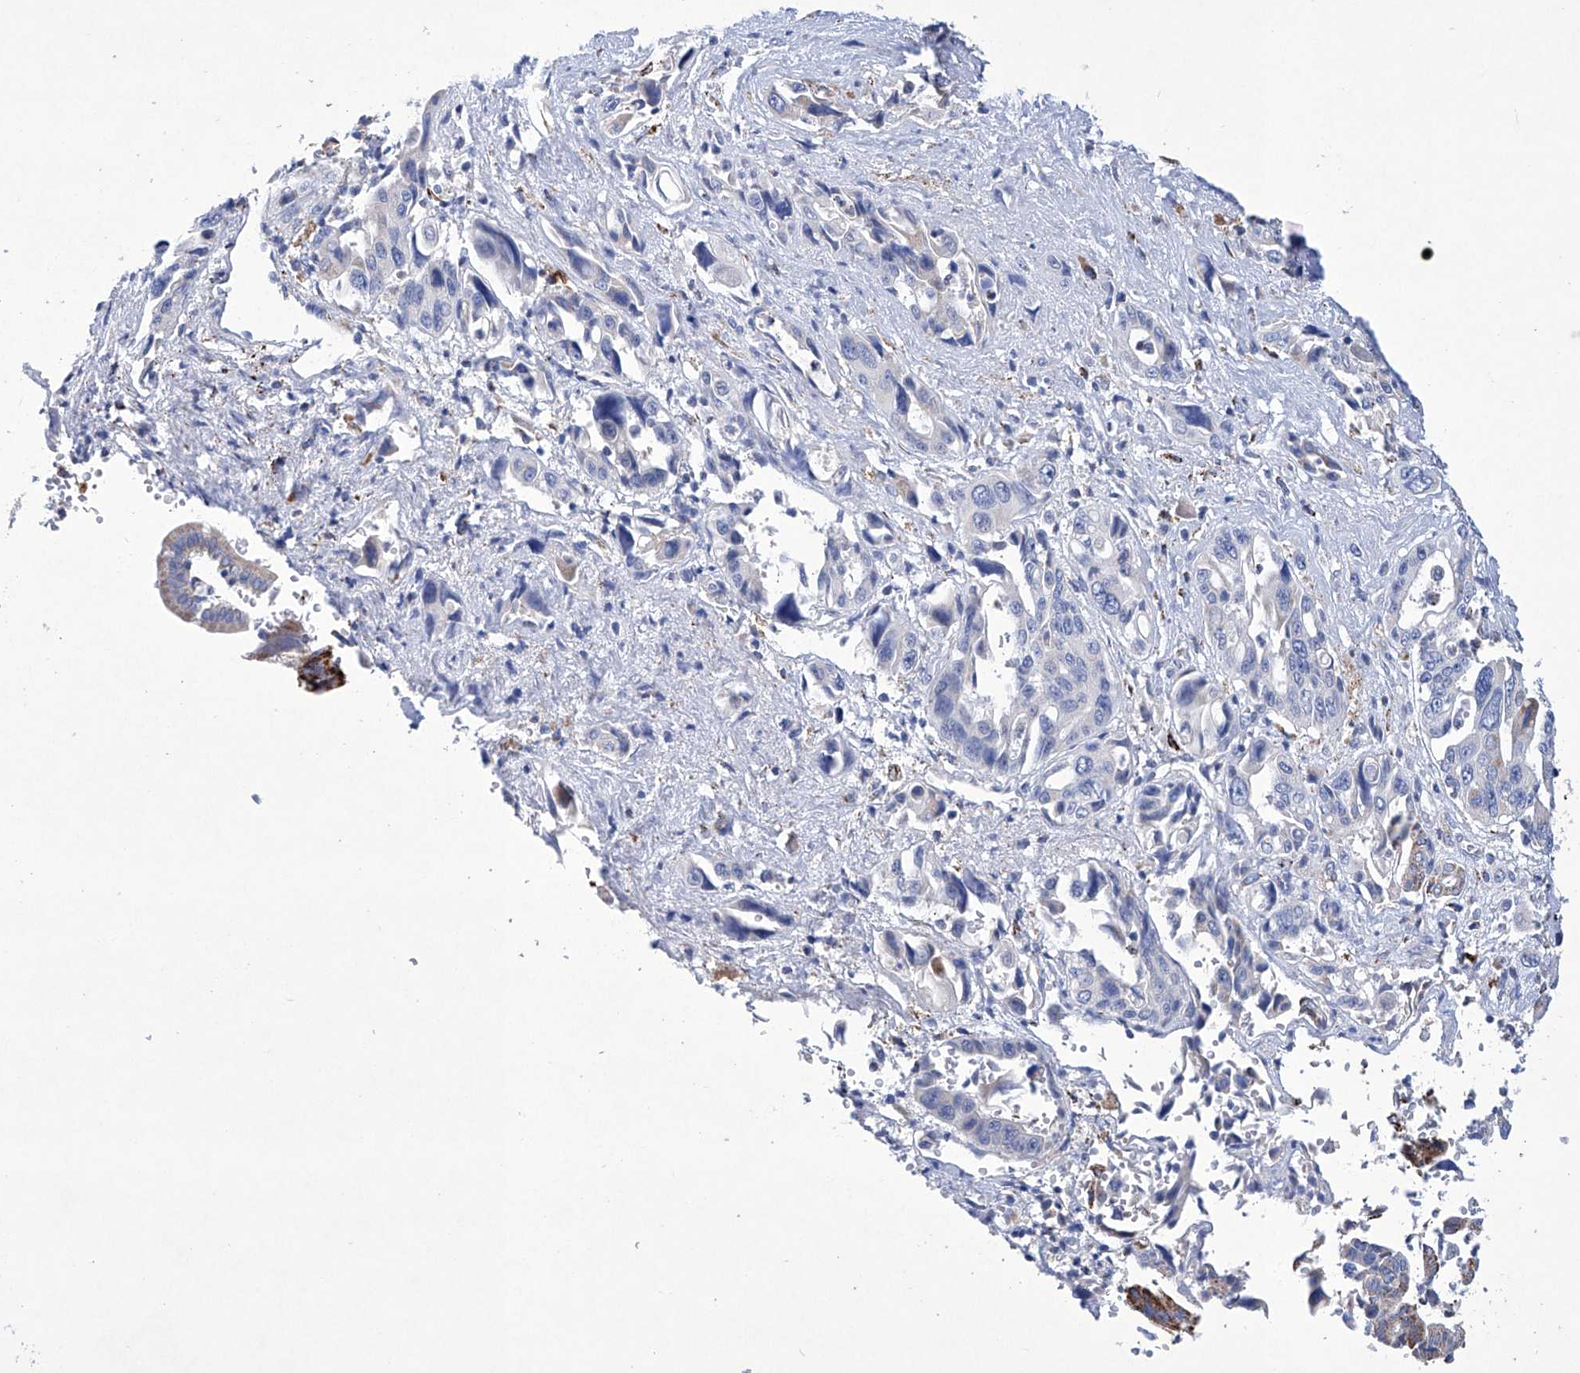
{"staining": {"intensity": "negative", "quantity": "none", "location": "none"}, "tissue": "pancreatic cancer", "cell_type": "Tumor cells", "image_type": "cancer", "snomed": [{"axis": "morphology", "description": "Adenocarcinoma, NOS"}, {"axis": "topography", "description": "Pancreas"}], "caption": "There is no significant expression in tumor cells of adenocarcinoma (pancreatic).", "gene": "NRROS", "patient": {"sex": "male", "age": 46}}